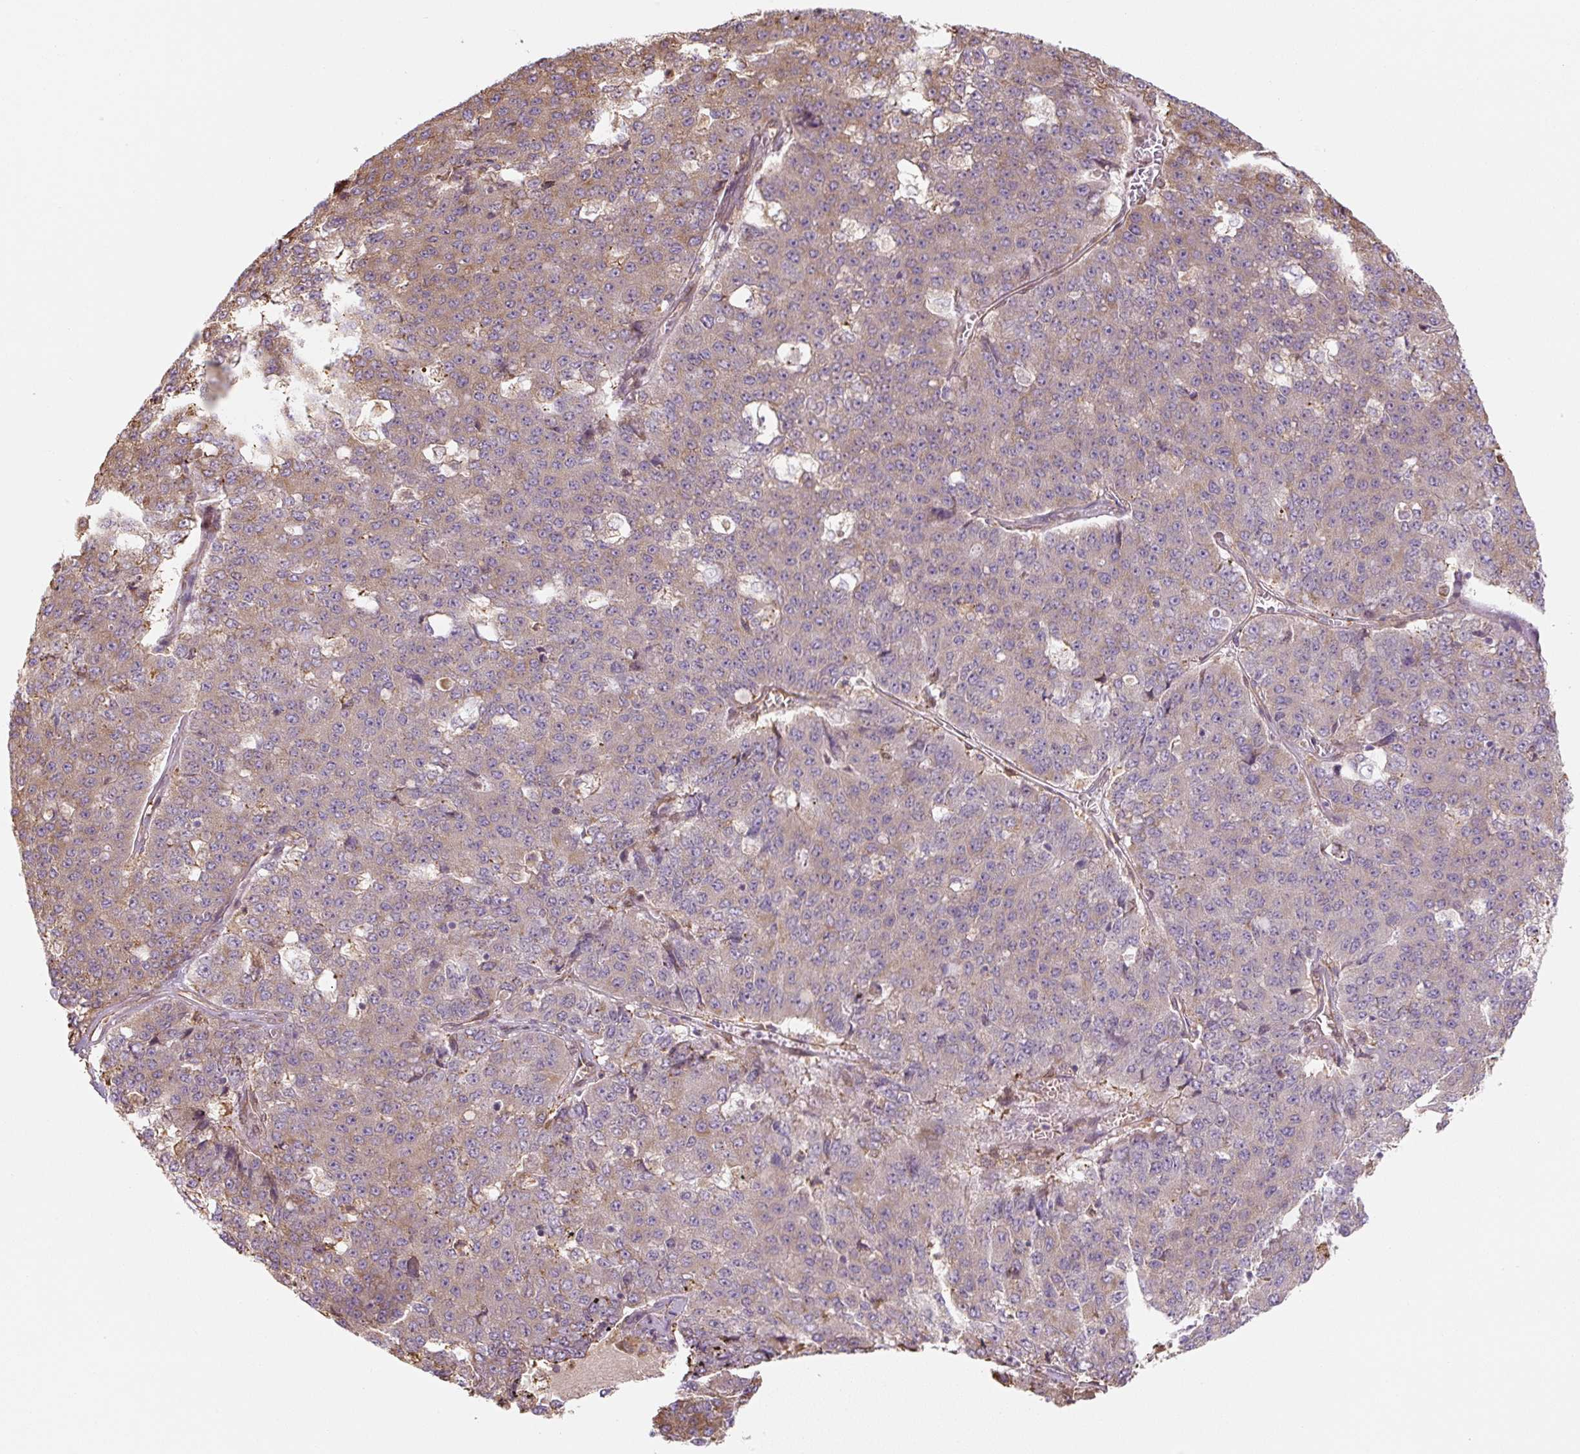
{"staining": {"intensity": "weak", "quantity": "<25%", "location": "cytoplasmic/membranous"}, "tissue": "pancreatic cancer", "cell_type": "Tumor cells", "image_type": "cancer", "snomed": [{"axis": "morphology", "description": "Adenocarcinoma, NOS"}, {"axis": "topography", "description": "Pancreas"}], "caption": "The histopathology image reveals no significant staining in tumor cells of pancreatic adenocarcinoma.", "gene": "RASA1", "patient": {"sex": "male", "age": 50}}